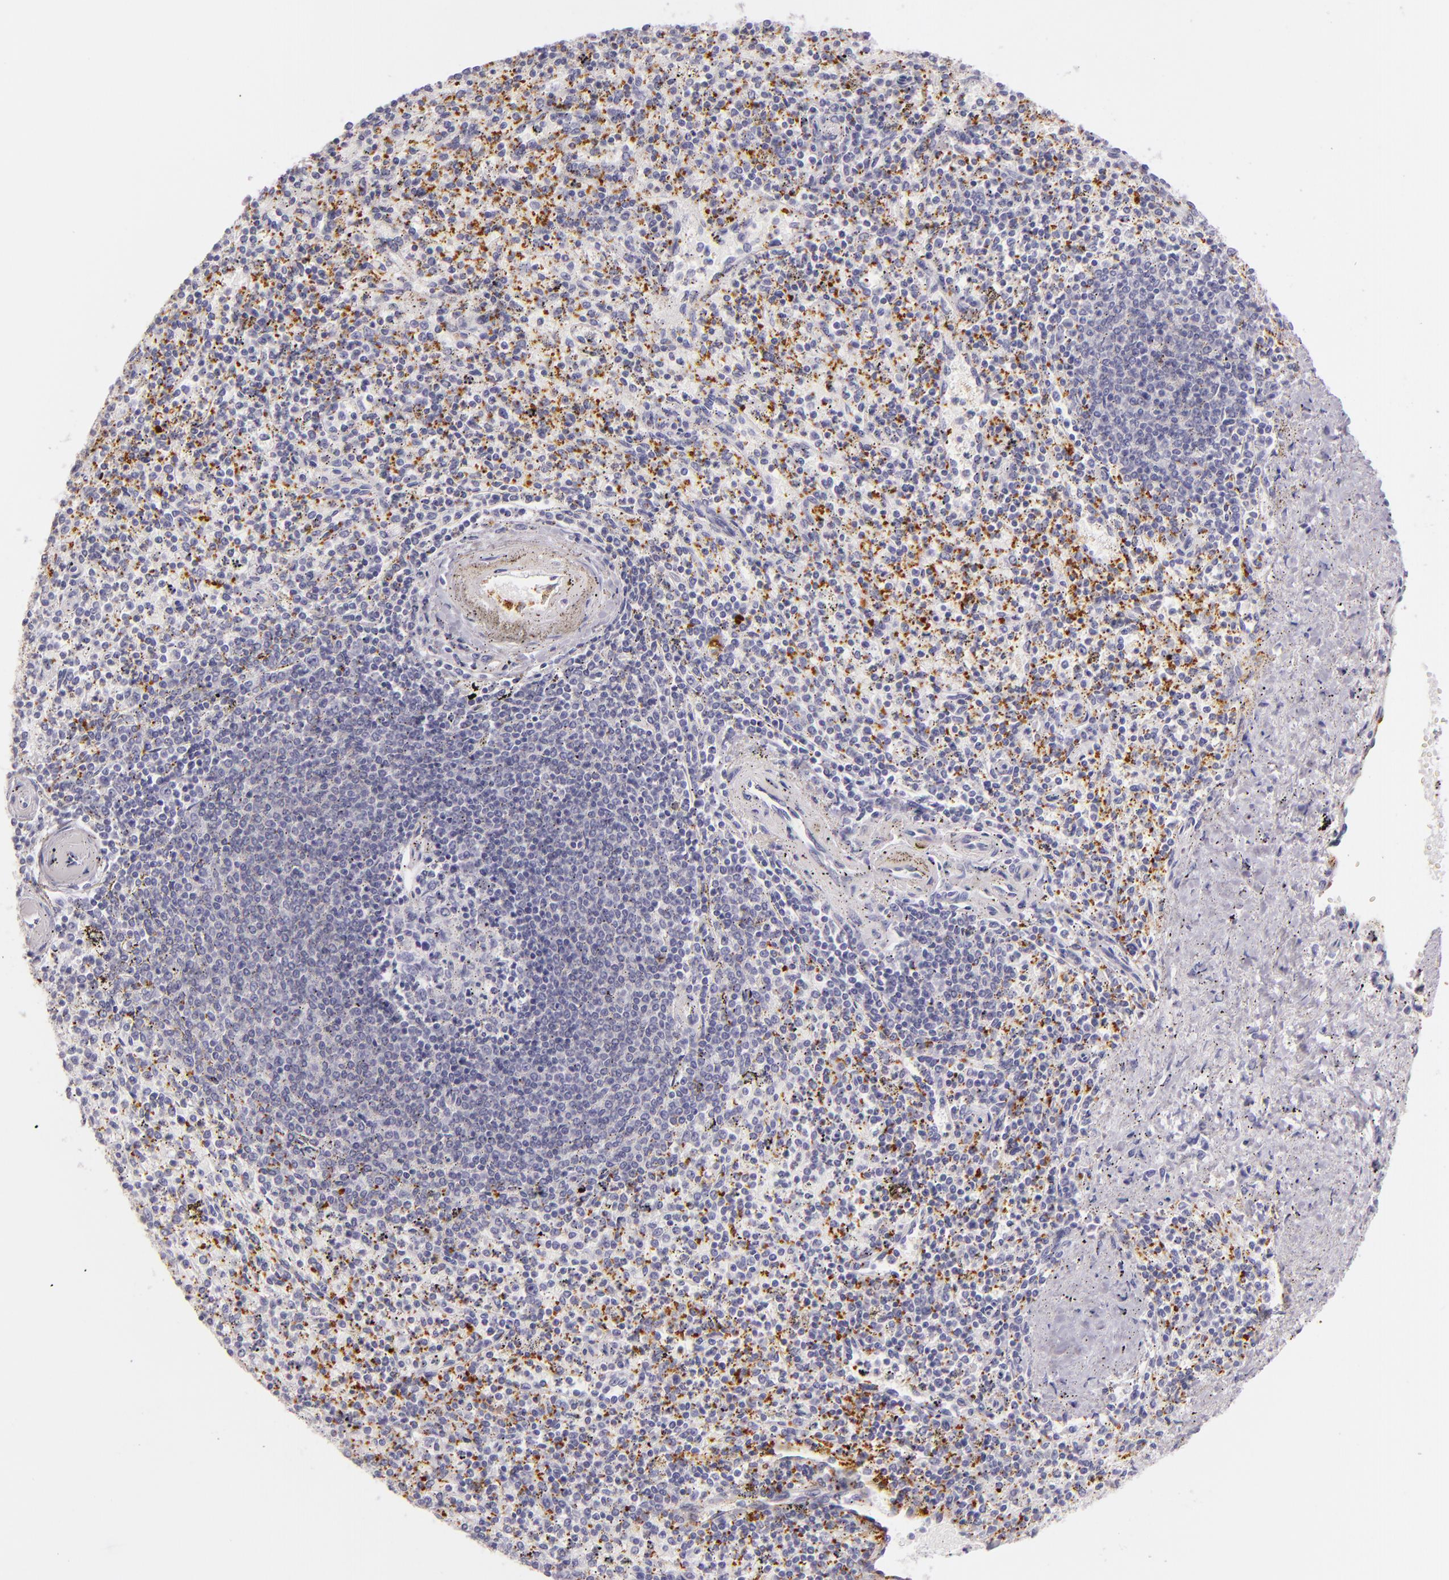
{"staining": {"intensity": "negative", "quantity": "none", "location": "none"}, "tissue": "spleen", "cell_type": "Cells in red pulp", "image_type": "normal", "snomed": [{"axis": "morphology", "description": "Normal tissue, NOS"}, {"axis": "topography", "description": "Spleen"}], "caption": "Immunohistochemistry of normal spleen reveals no staining in cells in red pulp.", "gene": "SELP", "patient": {"sex": "male", "age": 72}}